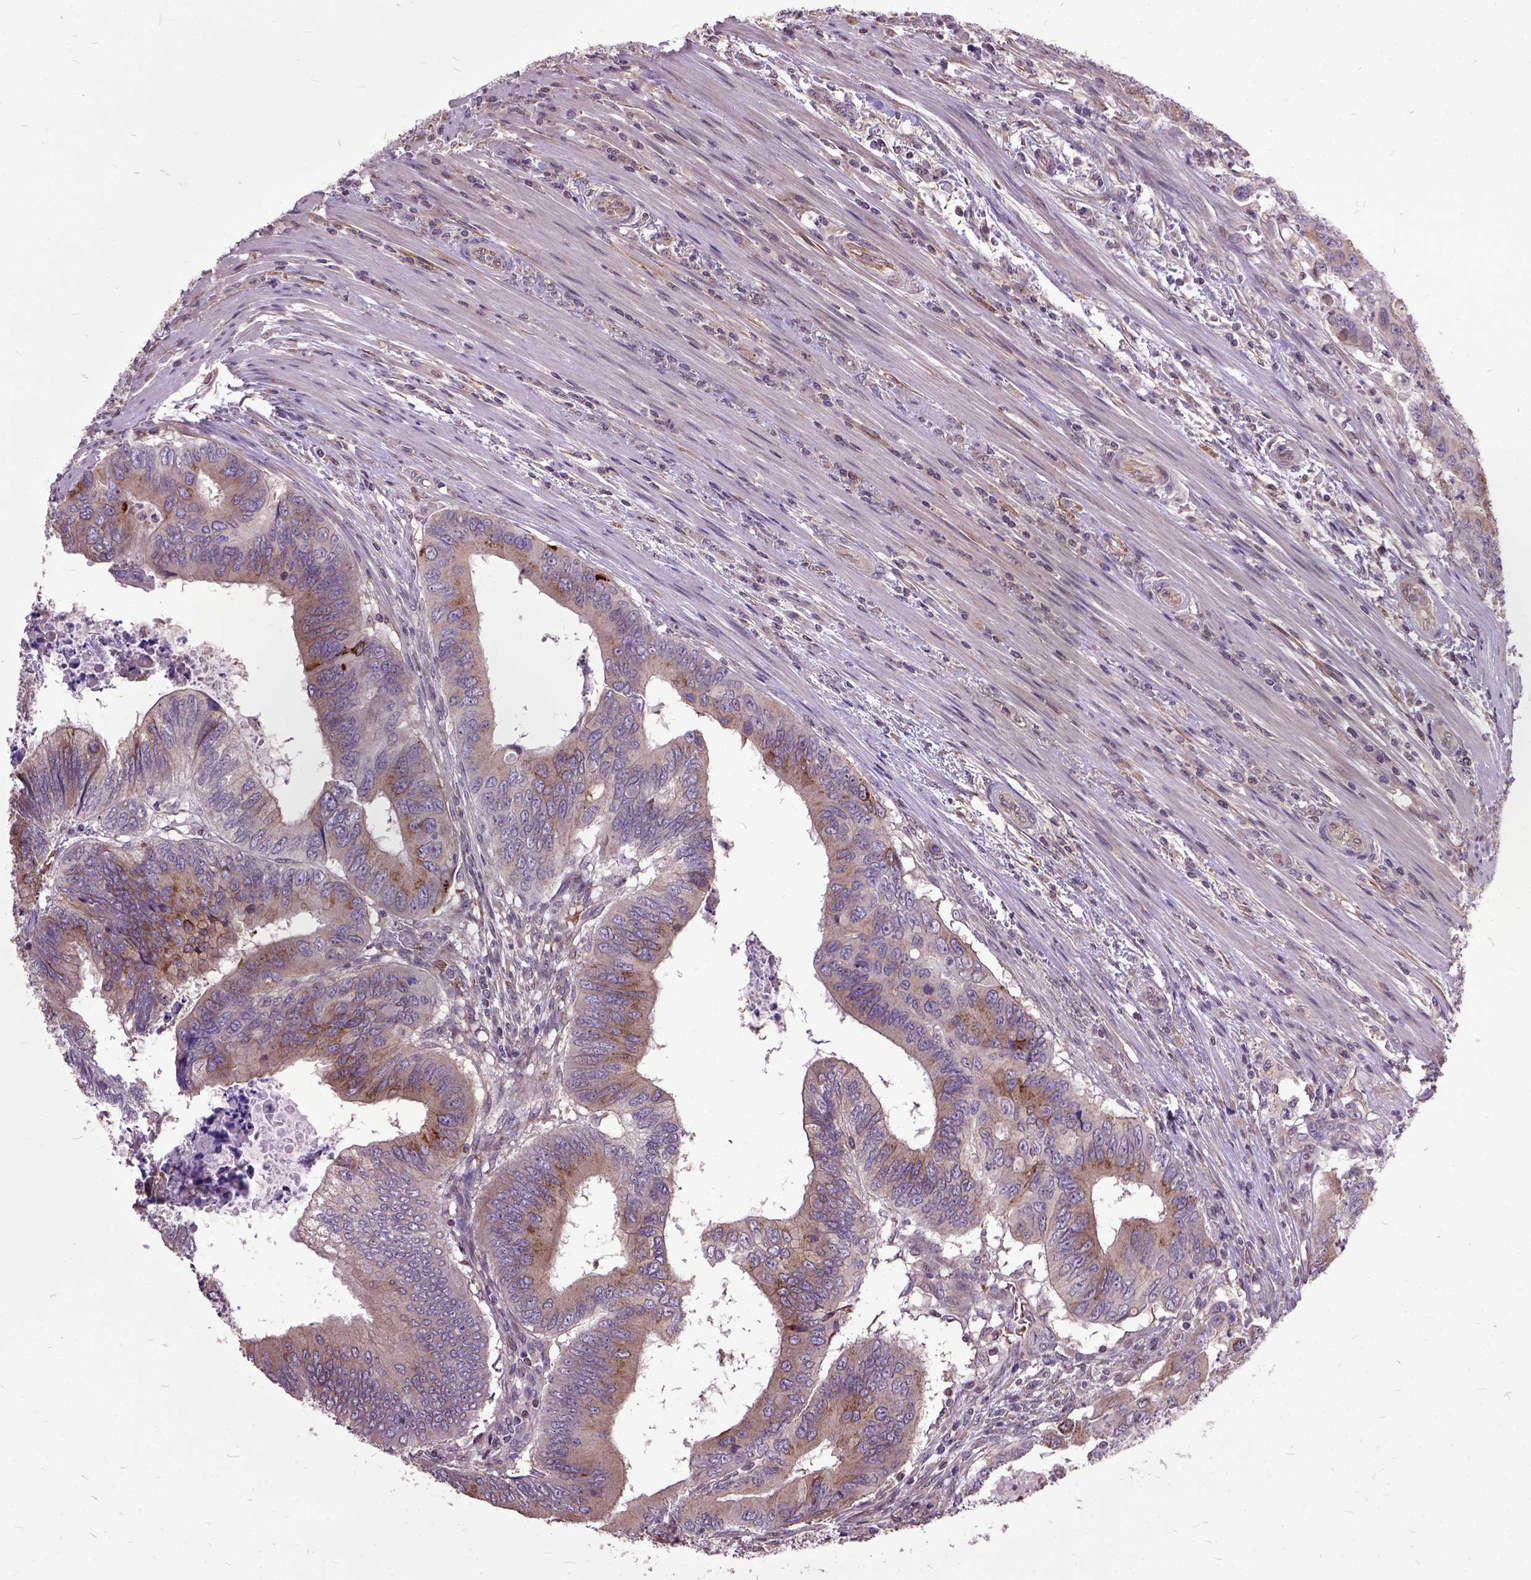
{"staining": {"intensity": "moderate", "quantity": "25%-75%", "location": "cytoplasmic/membranous"}, "tissue": "colorectal cancer", "cell_type": "Tumor cells", "image_type": "cancer", "snomed": [{"axis": "morphology", "description": "Adenocarcinoma, NOS"}, {"axis": "topography", "description": "Colon"}], "caption": "A brown stain shows moderate cytoplasmic/membranous positivity of a protein in colorectal cancer (adenocarcinoma) tumor cells.", "gene": "AREG", "patient": {"sex": "male", "age": 53}}